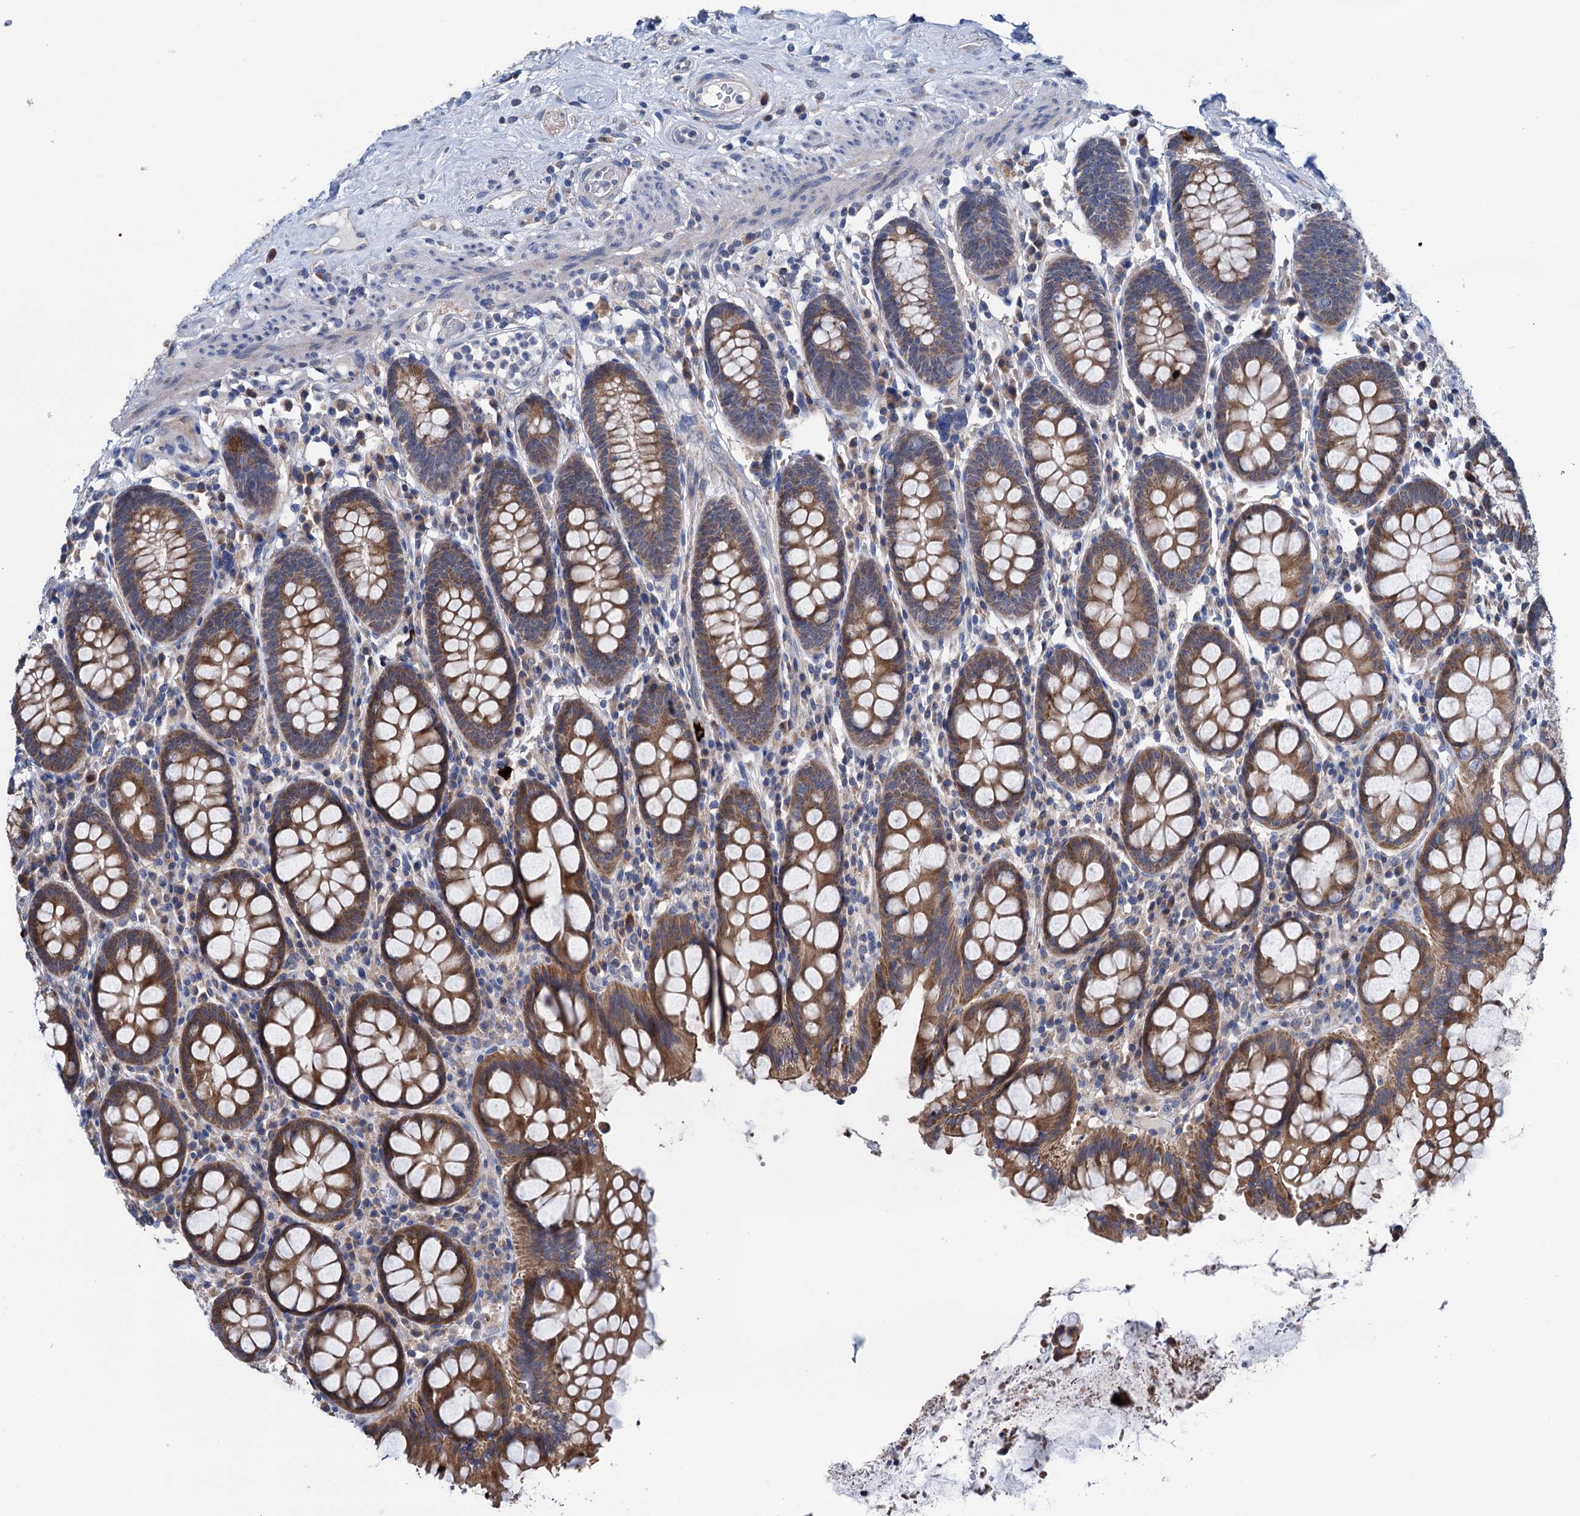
{"staining": {"intensity": "negative", "quantity": "none", "location": "none"}, "tissue": "colon", "cell_type": "Endothelial cells", "image_type": "normal", "snomed": [{"axis": "morphology", "description": "Normal tissue, NOS"}, {"axis": "topography", "description": "Colon"}], "caption": "The immunohistochemistry (IHC) histopathology image has no significant expression in endothelial cells of colon. (DAB immunohistochemistry with hematoxylin counter stain).", "gene": "EYA4", "patient": {"sex": "female", "age": 79}}